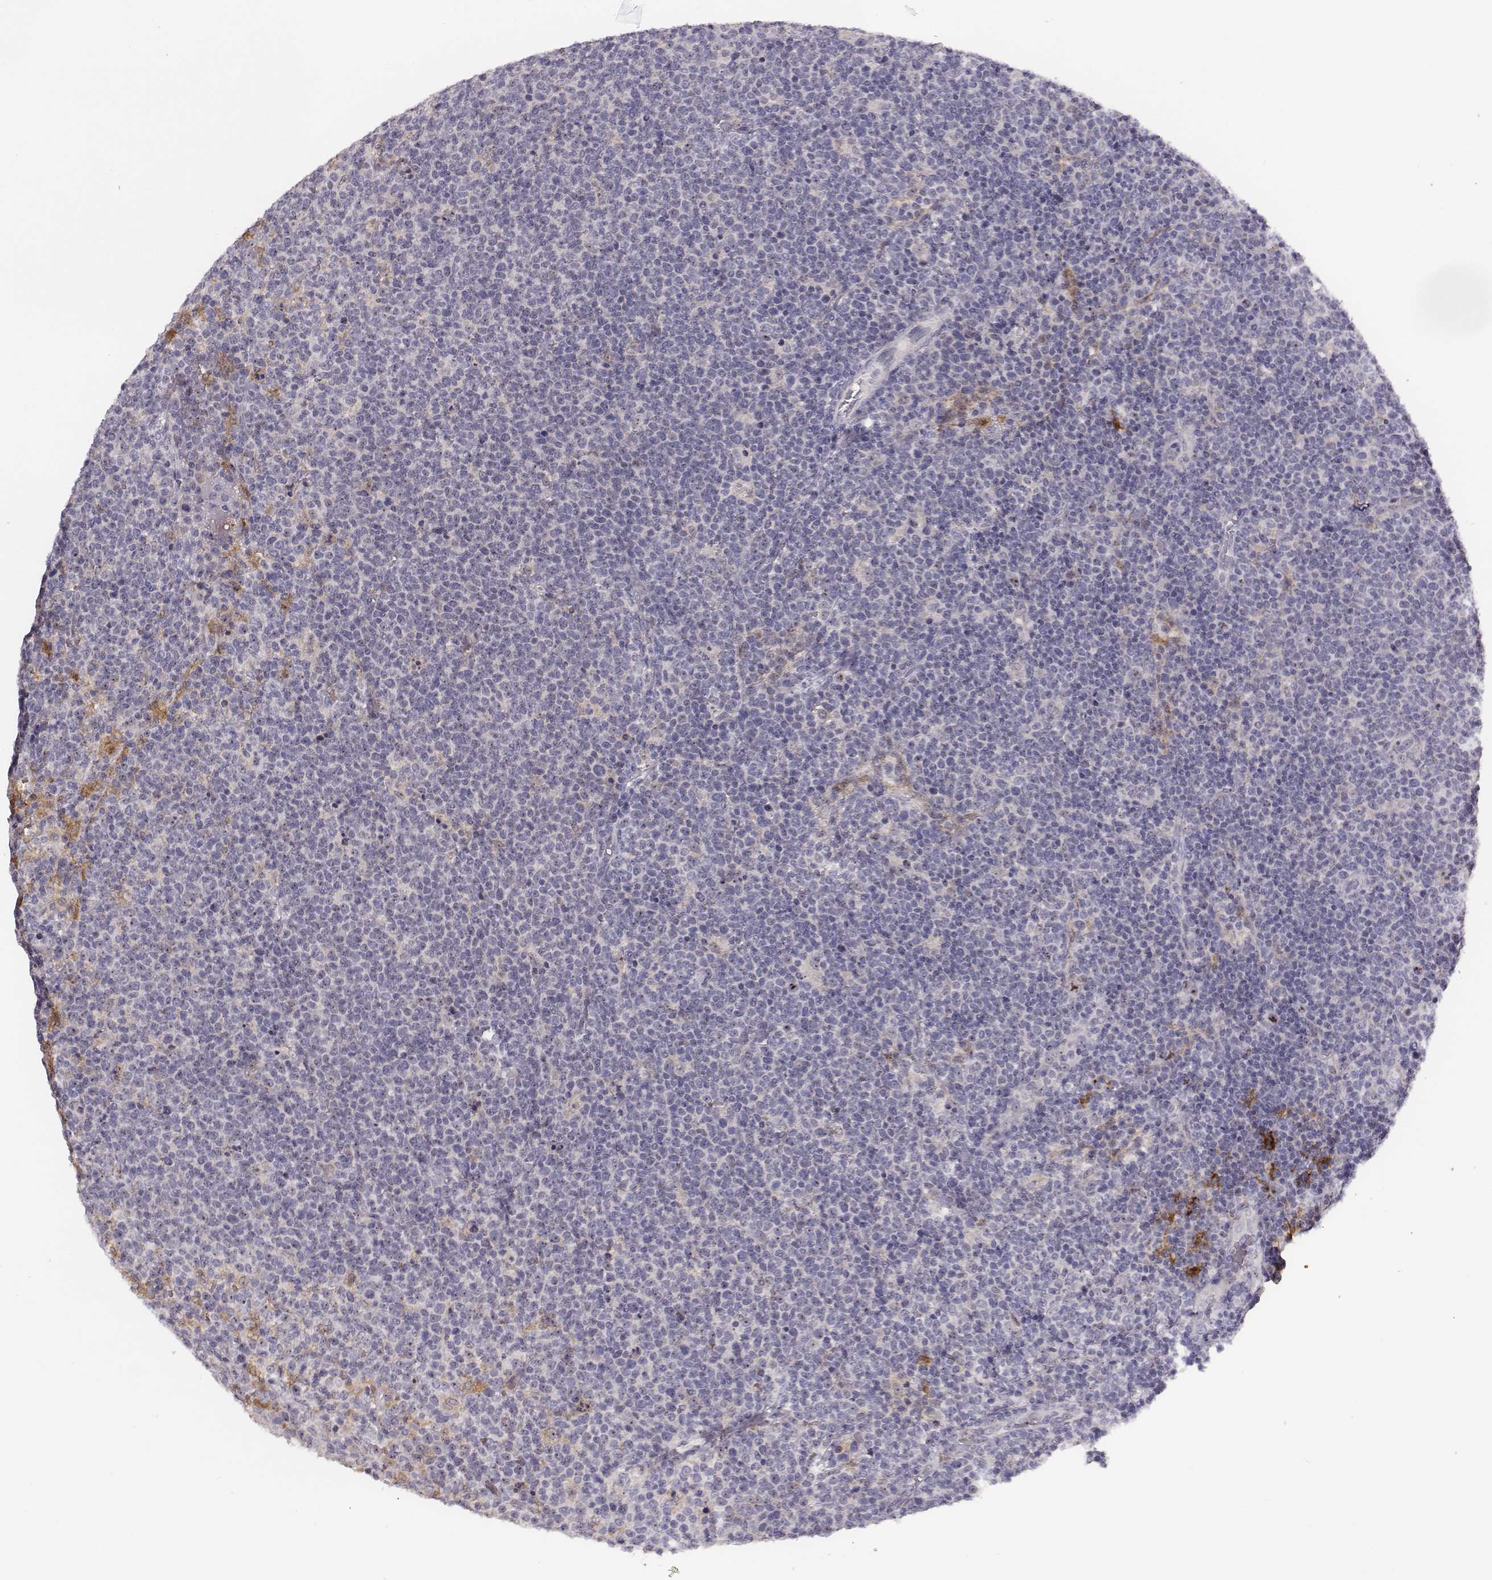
{"staining": {"intensity": "moderate", "quantity": "<25%", "location": "nuclear"}, "tissue": "lymphoma", "cell_type": "Tumor cells", "image_type": "cancer", "snomed": [{"axis": "morphology", "description": "Malignant lymphoma, non-Hodgkin's type, High grade"}, {"axis": "topography", "description": "Lymph node"}], "caption": "IHC of high-grade malignant lymphoma, non-Hodgkin's type exhibits low levels of moderate nuclear positivity in approximately <25% of tumor cells.", "gene": "NIFK", "patient": {"sex": "male", "age": 61}}